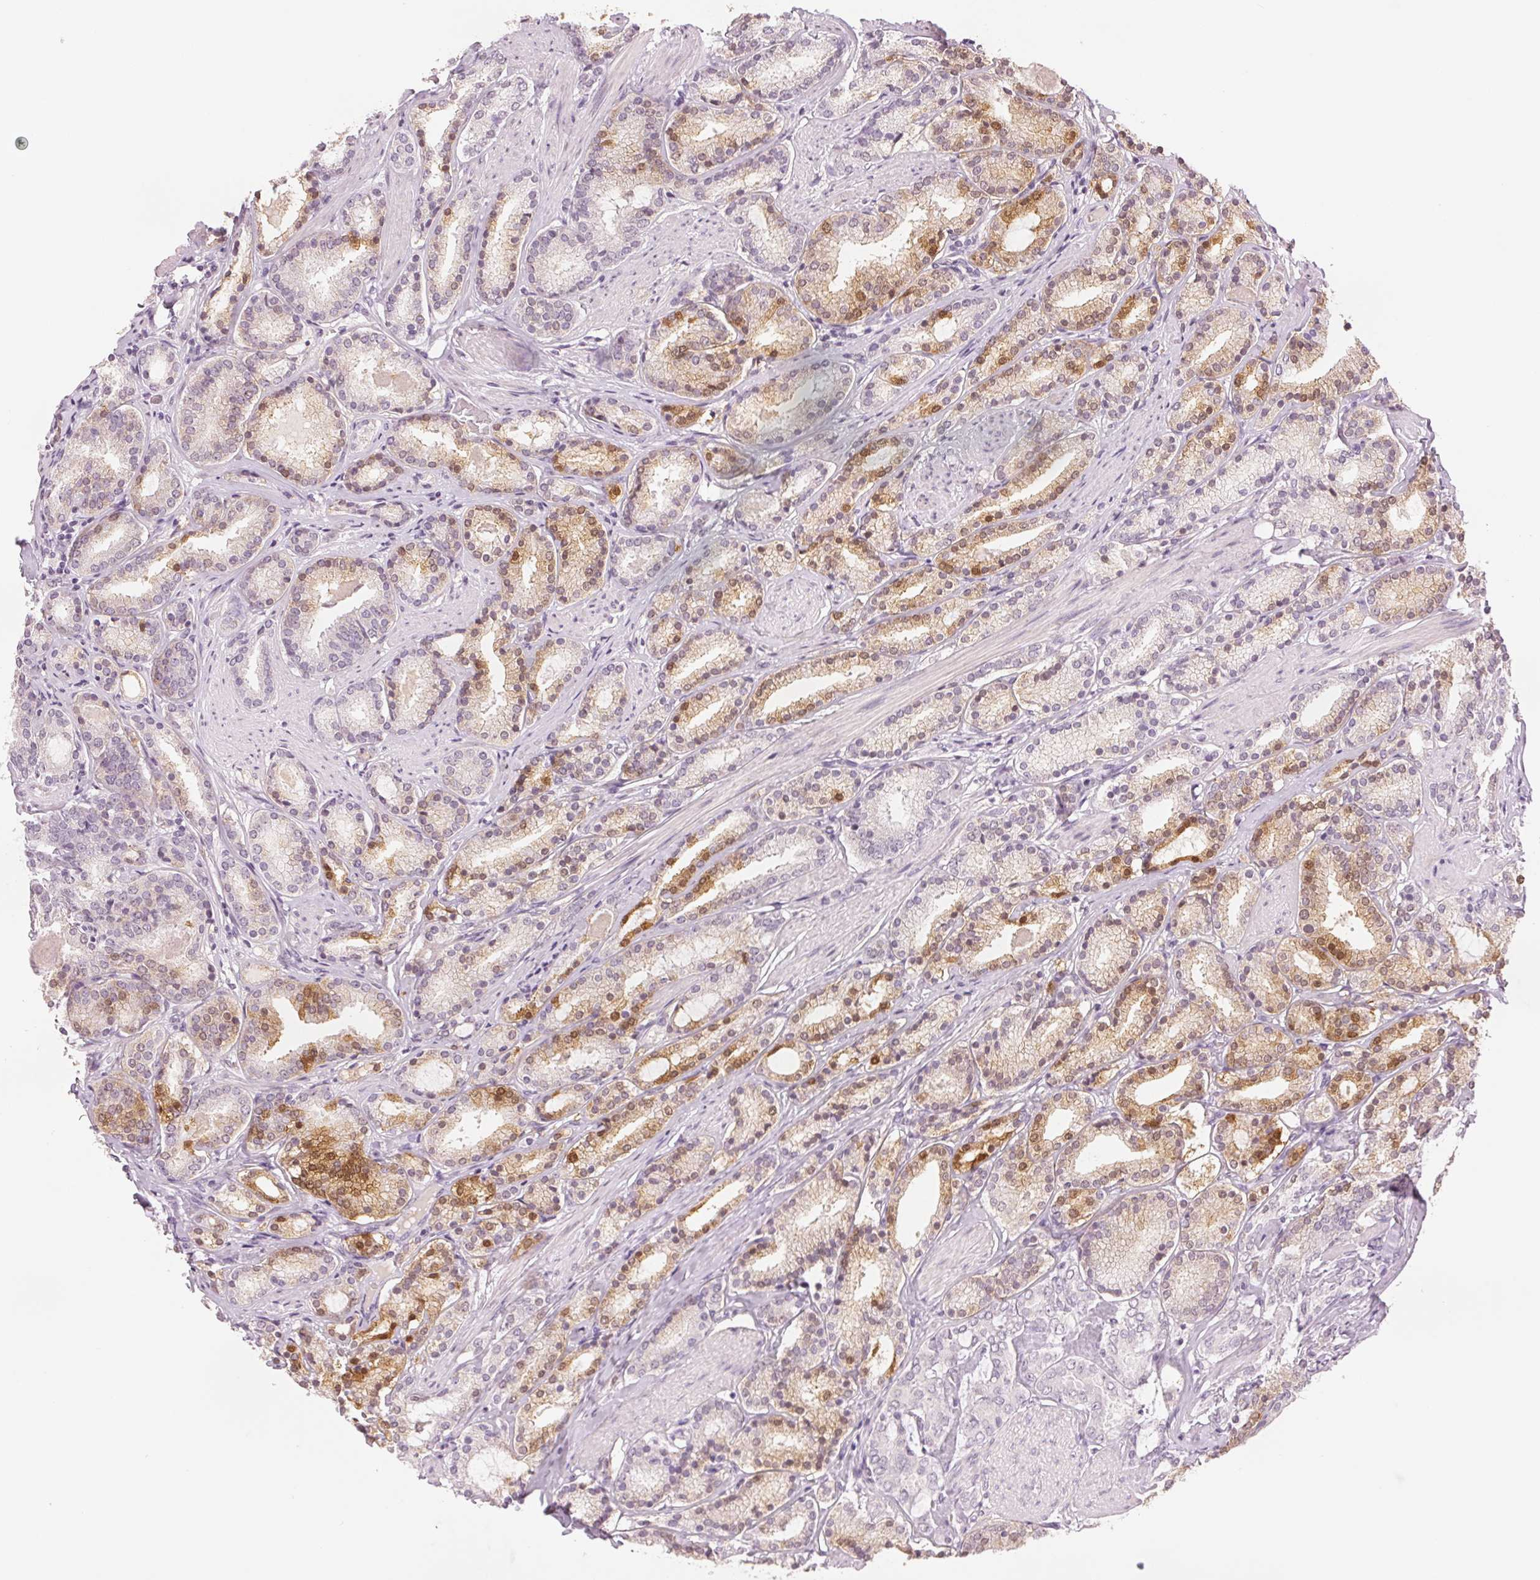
{"staining": {"intensity": "moderate", "quantity": "25%-75%", "location": "nuclear"}, "tissue": "prostate cancer", "cell_type": "Tumor cells", "image_type": "cancer", "snomed": [{"axis": "morphology", "description": "Adenocarcinoma, High grade"}, {"axis": "topography", "description": "Prostate"}], "caption": "This is an image of immunohistochemistry (IHC) staining of prostate high-grade adenocarcinoma, which shows moderate positivity in the nuclear of tumor cells.", "gene": "SCGN", "patient": {"sex": "male", "age": 63}}